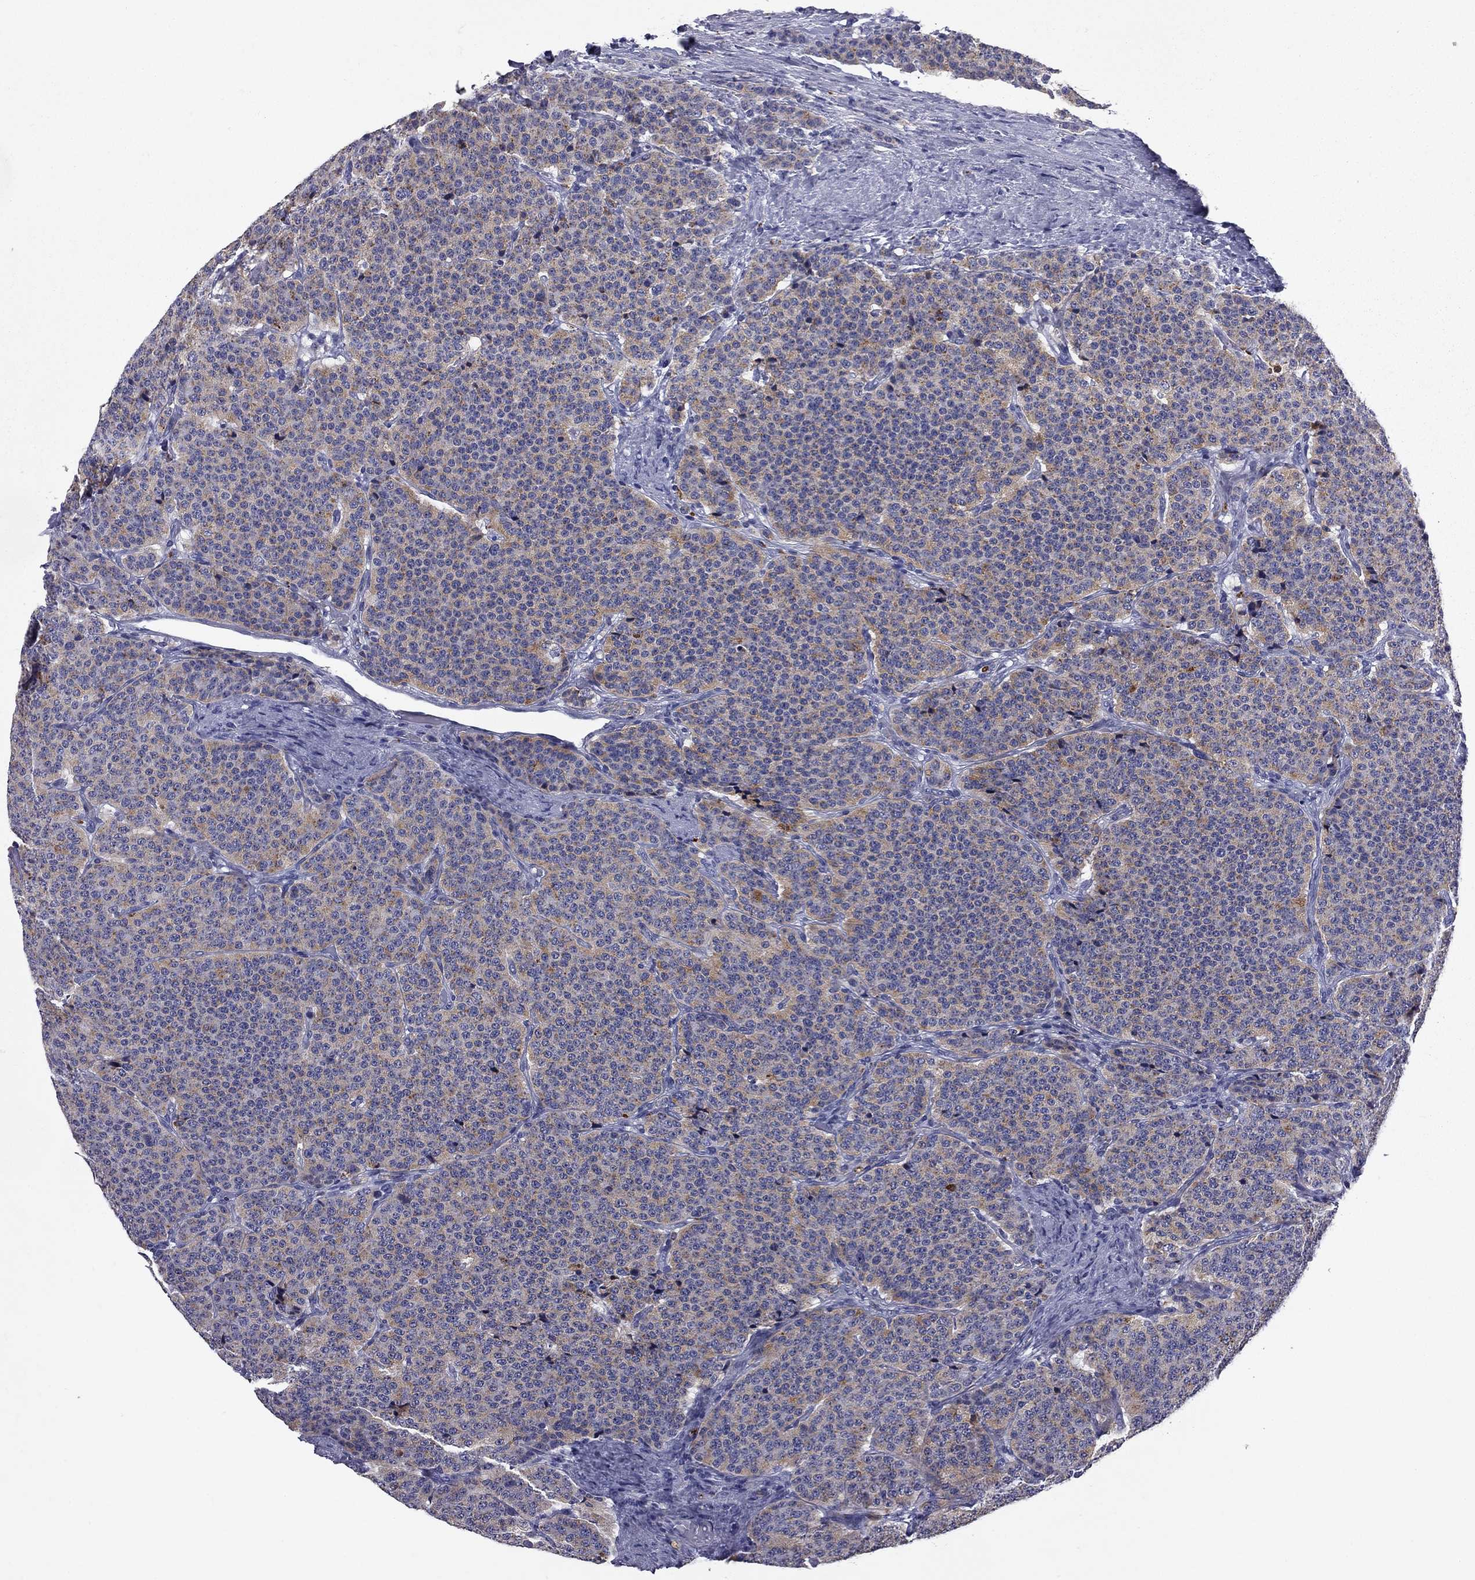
{"staining": {"intensity": "weak", "quantity": "<25%", "location": "cytoplasmic/membranous"}, "tissue": "carcinoid", "cell_type": "Tumor cells", "image_type": "cancer", "snomed": [{"axis": "morphology", "description": "Carcinoid, malignant, NOS"}, {"axis": "topography", "description": "Small intestine"}], "caption": "DAB immunohistochemical staining of carcinoid displays no significant positivity in tumor cells. (DAB immunohistochemistry, high magnification).", "gene": "MADCAM1", "patient": {"sex": "female", "age": 58}}